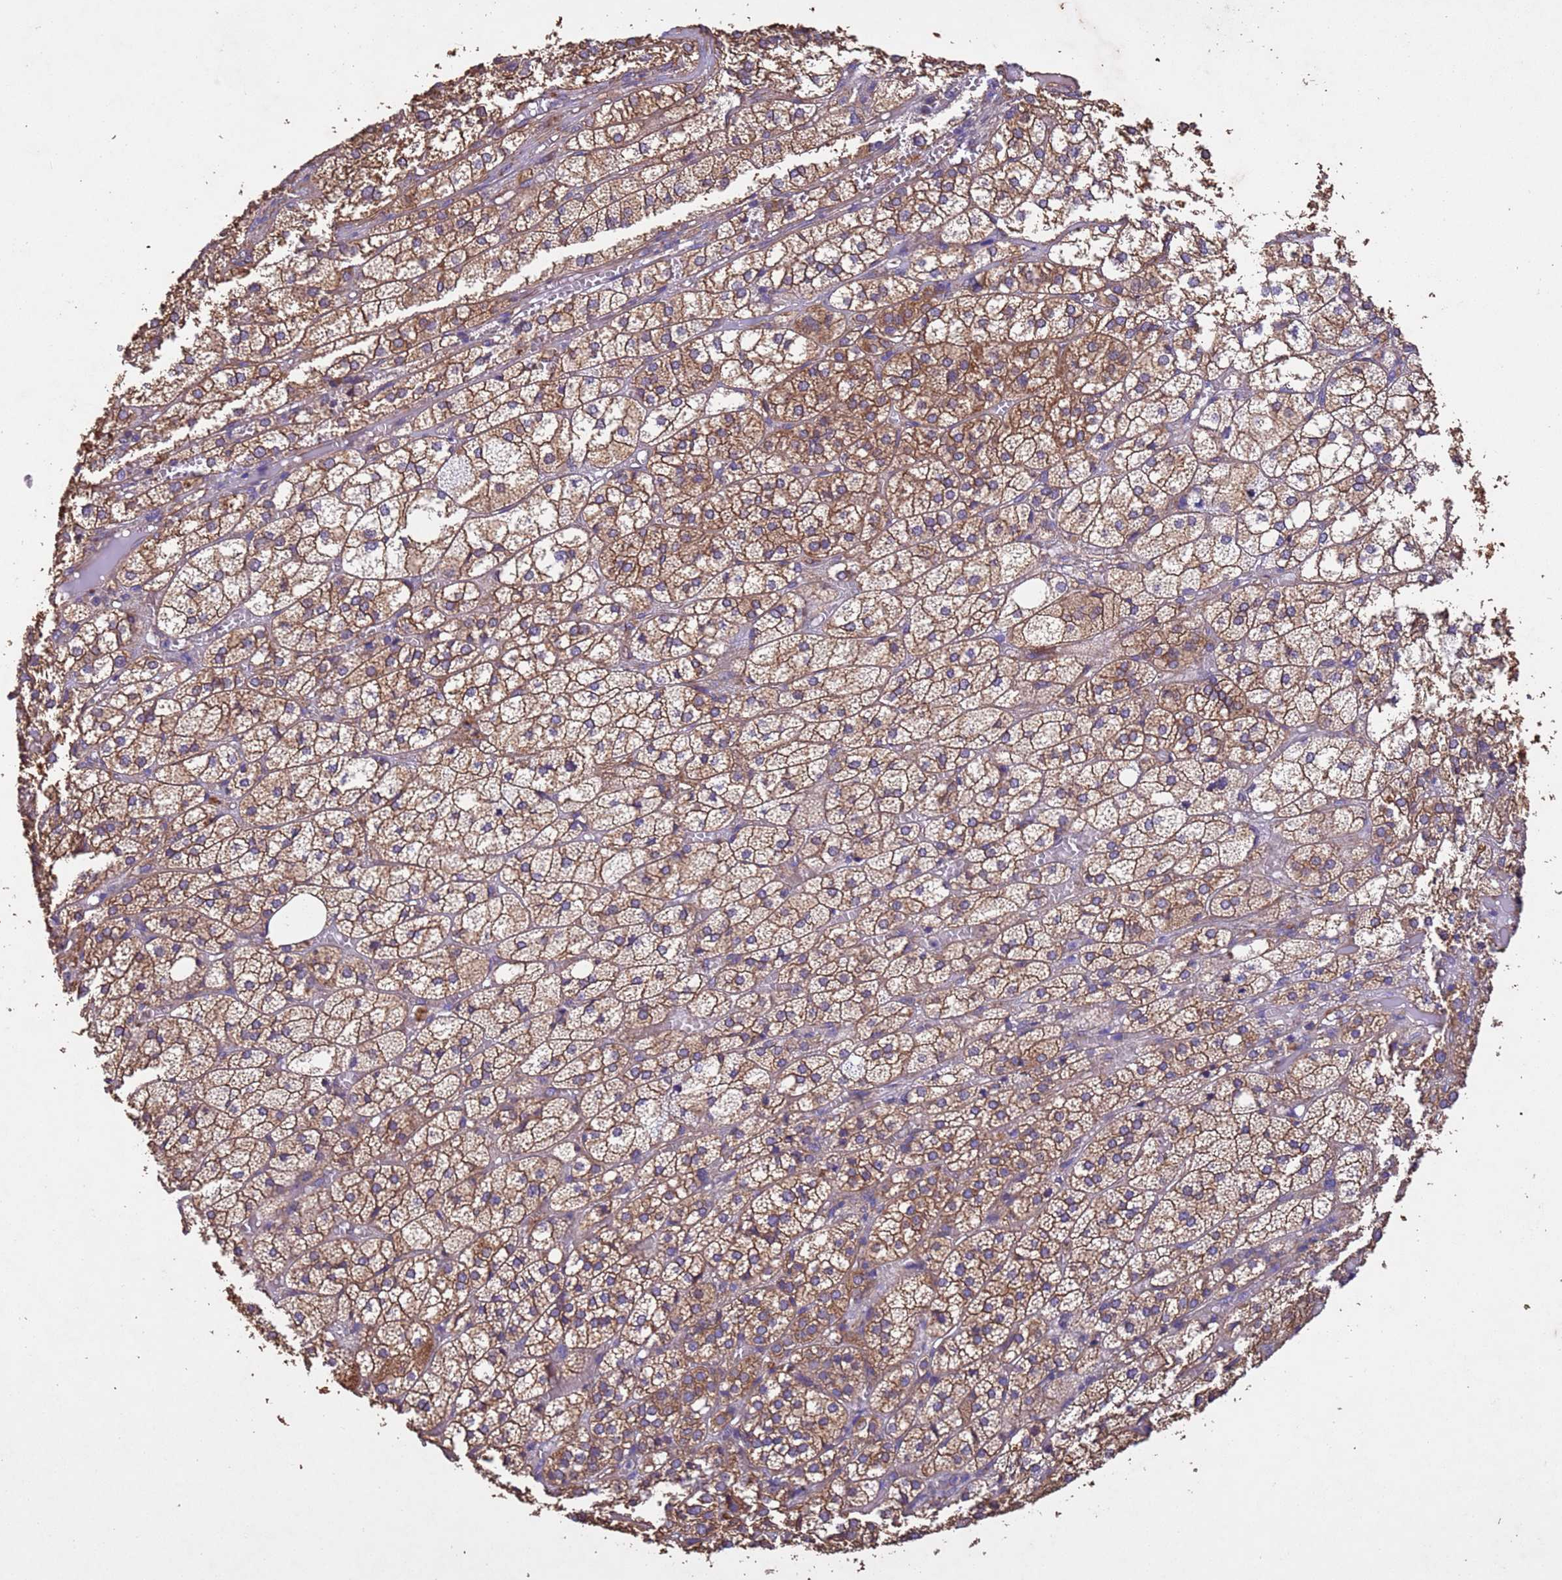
{"staining": {"intensity": "moderate", "quantity": ">75%", "location": "cytoplasmic/membranous"}, "tissue": "adrenal gland", "cell_type": "Glandular cells", "image_type": "normal", "snomed": [{"axis": "morphology", "description": "Normal tissue, NOS"}, {"axis": "topography", "description": "Adrenal gland"}], "caption": "Adrenal gland was stained to show a protein in brown. There is medium levels of moderate cytoplasmic/membranous expression in approximately >75% of glandular cells.", "gene": "MTX3", "patient": {"sex": "female", "age": 61}}